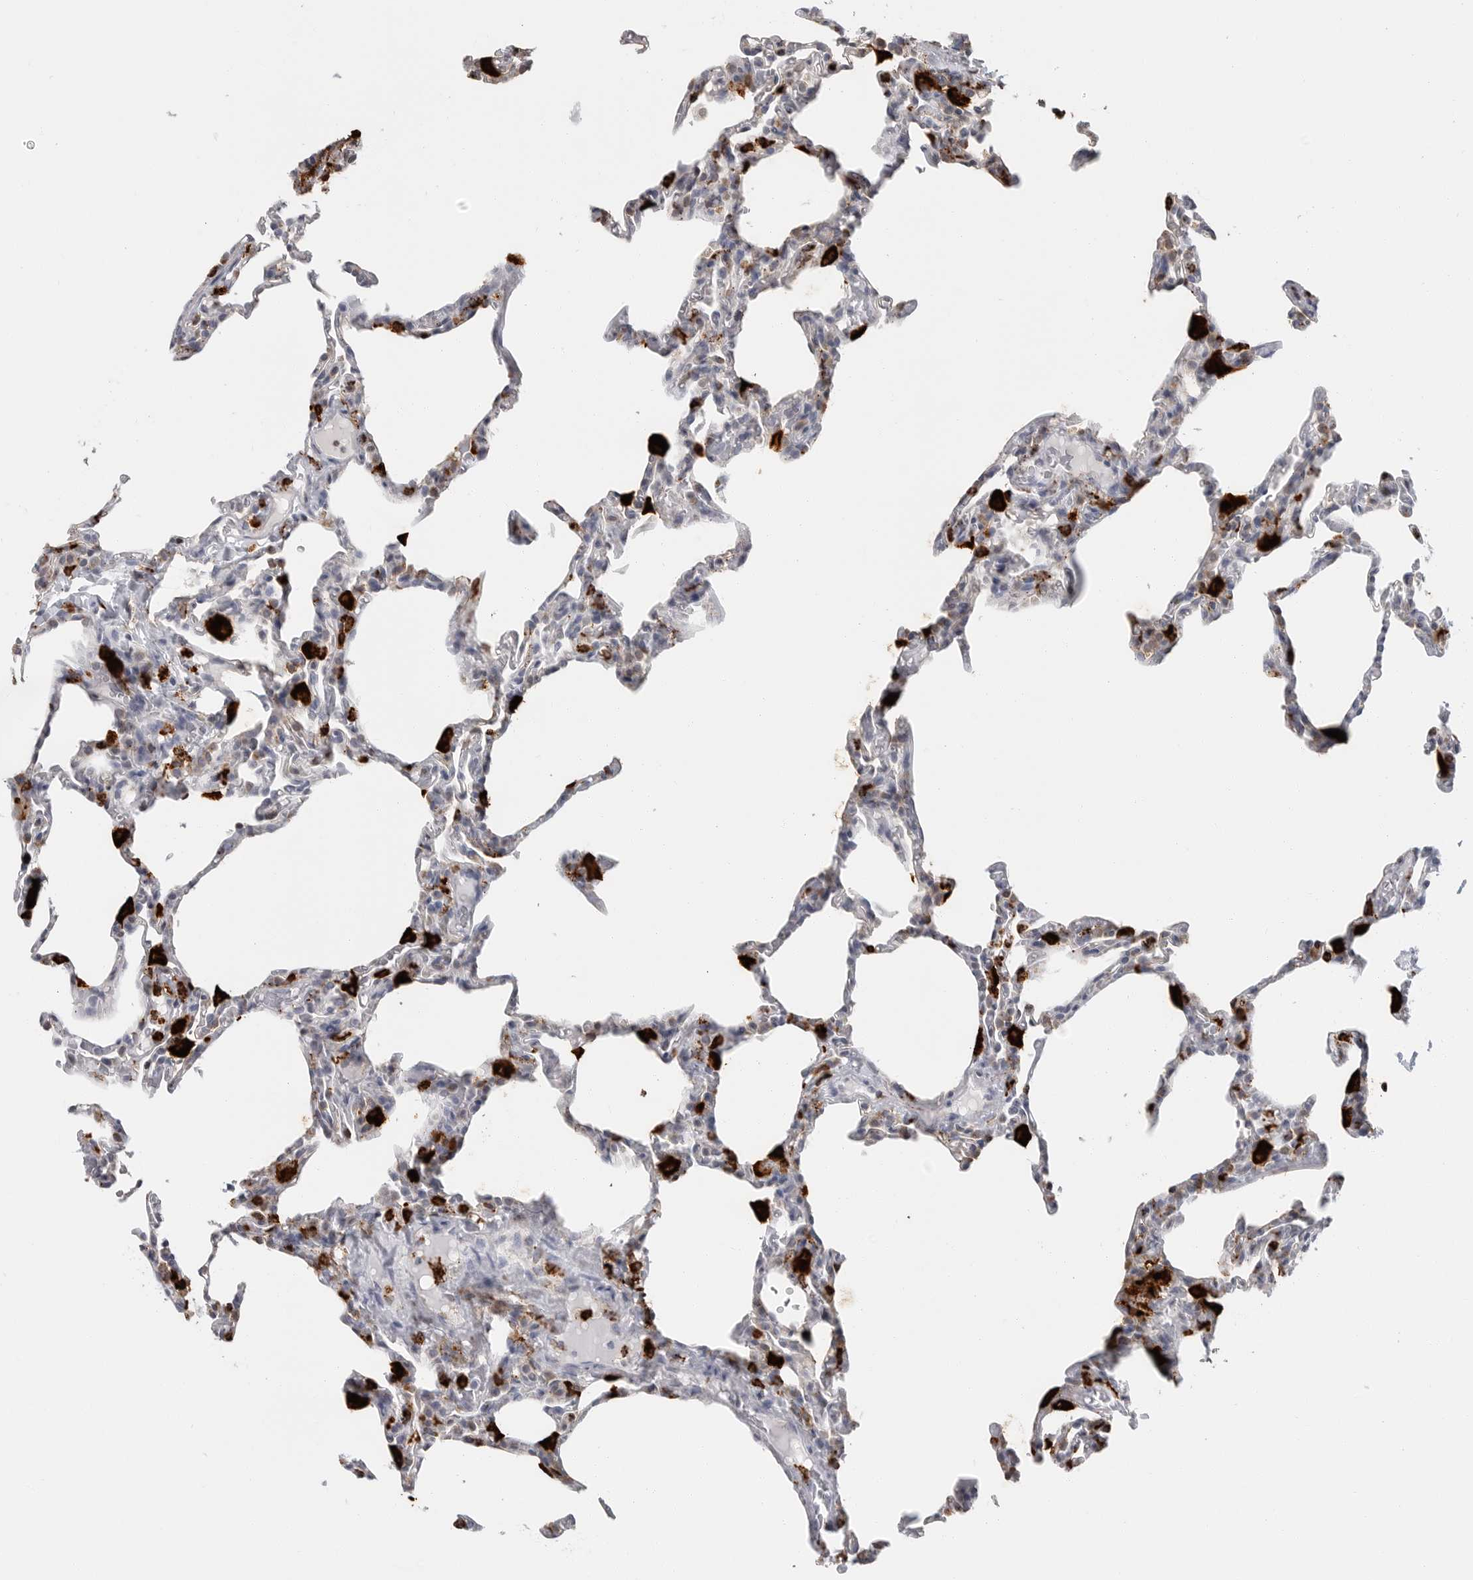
{"staining": {"intensity": "moderate", "quantity": "<25%", "location": "cytoplasmic/membranous"}, "tissue": "lung", "cell_type": "Alveolar cells", "image_type": "normal", "snomed": [{"axis": "morphology", "description": "Normal tissue, NOS"}, {"axis": "topography", "description": "Lung"}], "caption": "Unremarkable lung exhibits moderate cytoplasmic/membranous staining in approximately <25% of alveolar cells The protein is stained brown, and the nuclei are stained in blue (DAB IHC with brightfield microscopy, high magnification)..", "gene": "IFI30", "patient": {"sex": "male", "age": 20}}